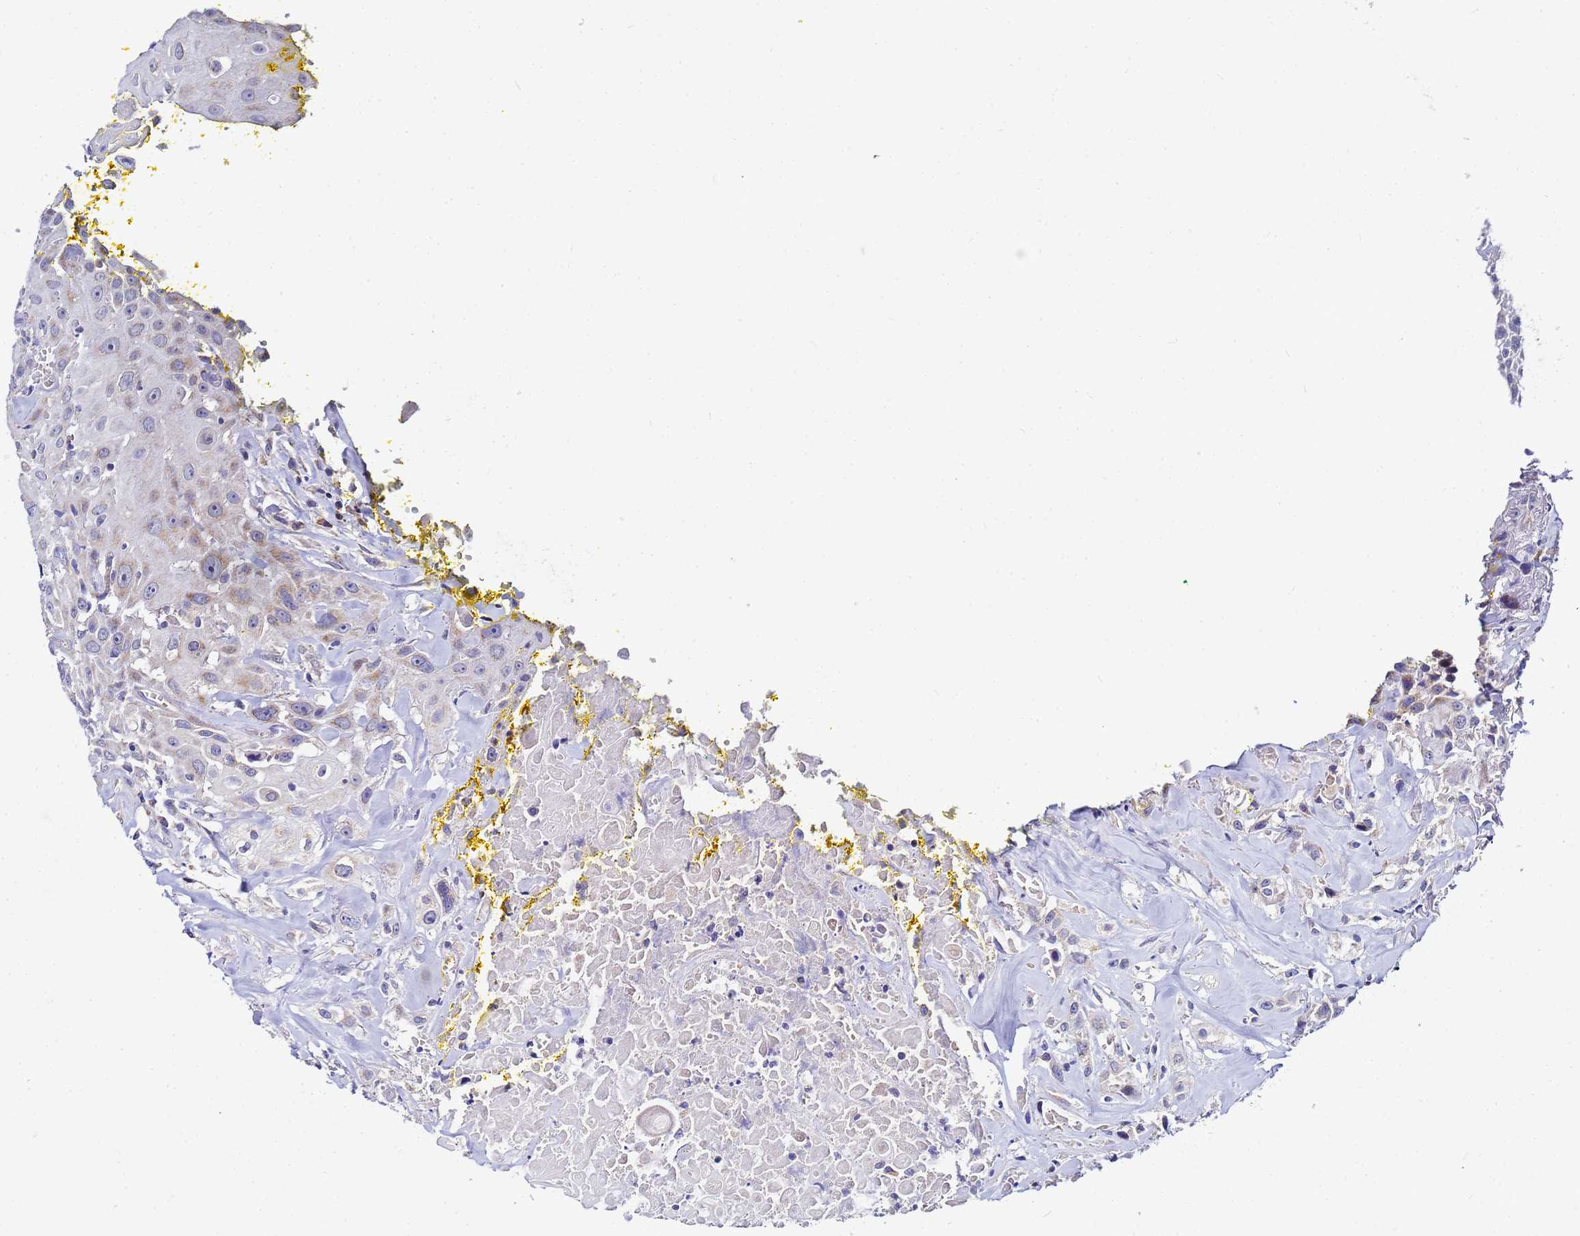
{"staining": {"intensity": "weak", "quantity": "<25%", "location": "cytoplasmic/membranous"}, "tissue": "head and neck cancer", "cell_type": "Tumor cells", "image_type": "cancer", "snomed": [{"axis": "morphology", "description": "Squamous cell carcinoma, NOS"}, {"axis": "topography", "description": "Oral tissue"}, {"axis": "topography", "description": "Head-Neck"}], "caption": "DAB immunohistochemical staining of human squamous cell carcinoma (head and neck) displays no significant expression in tumor cells.", "gene": "FAHD2A", "patient": {"sex": "female", "age": 82}}